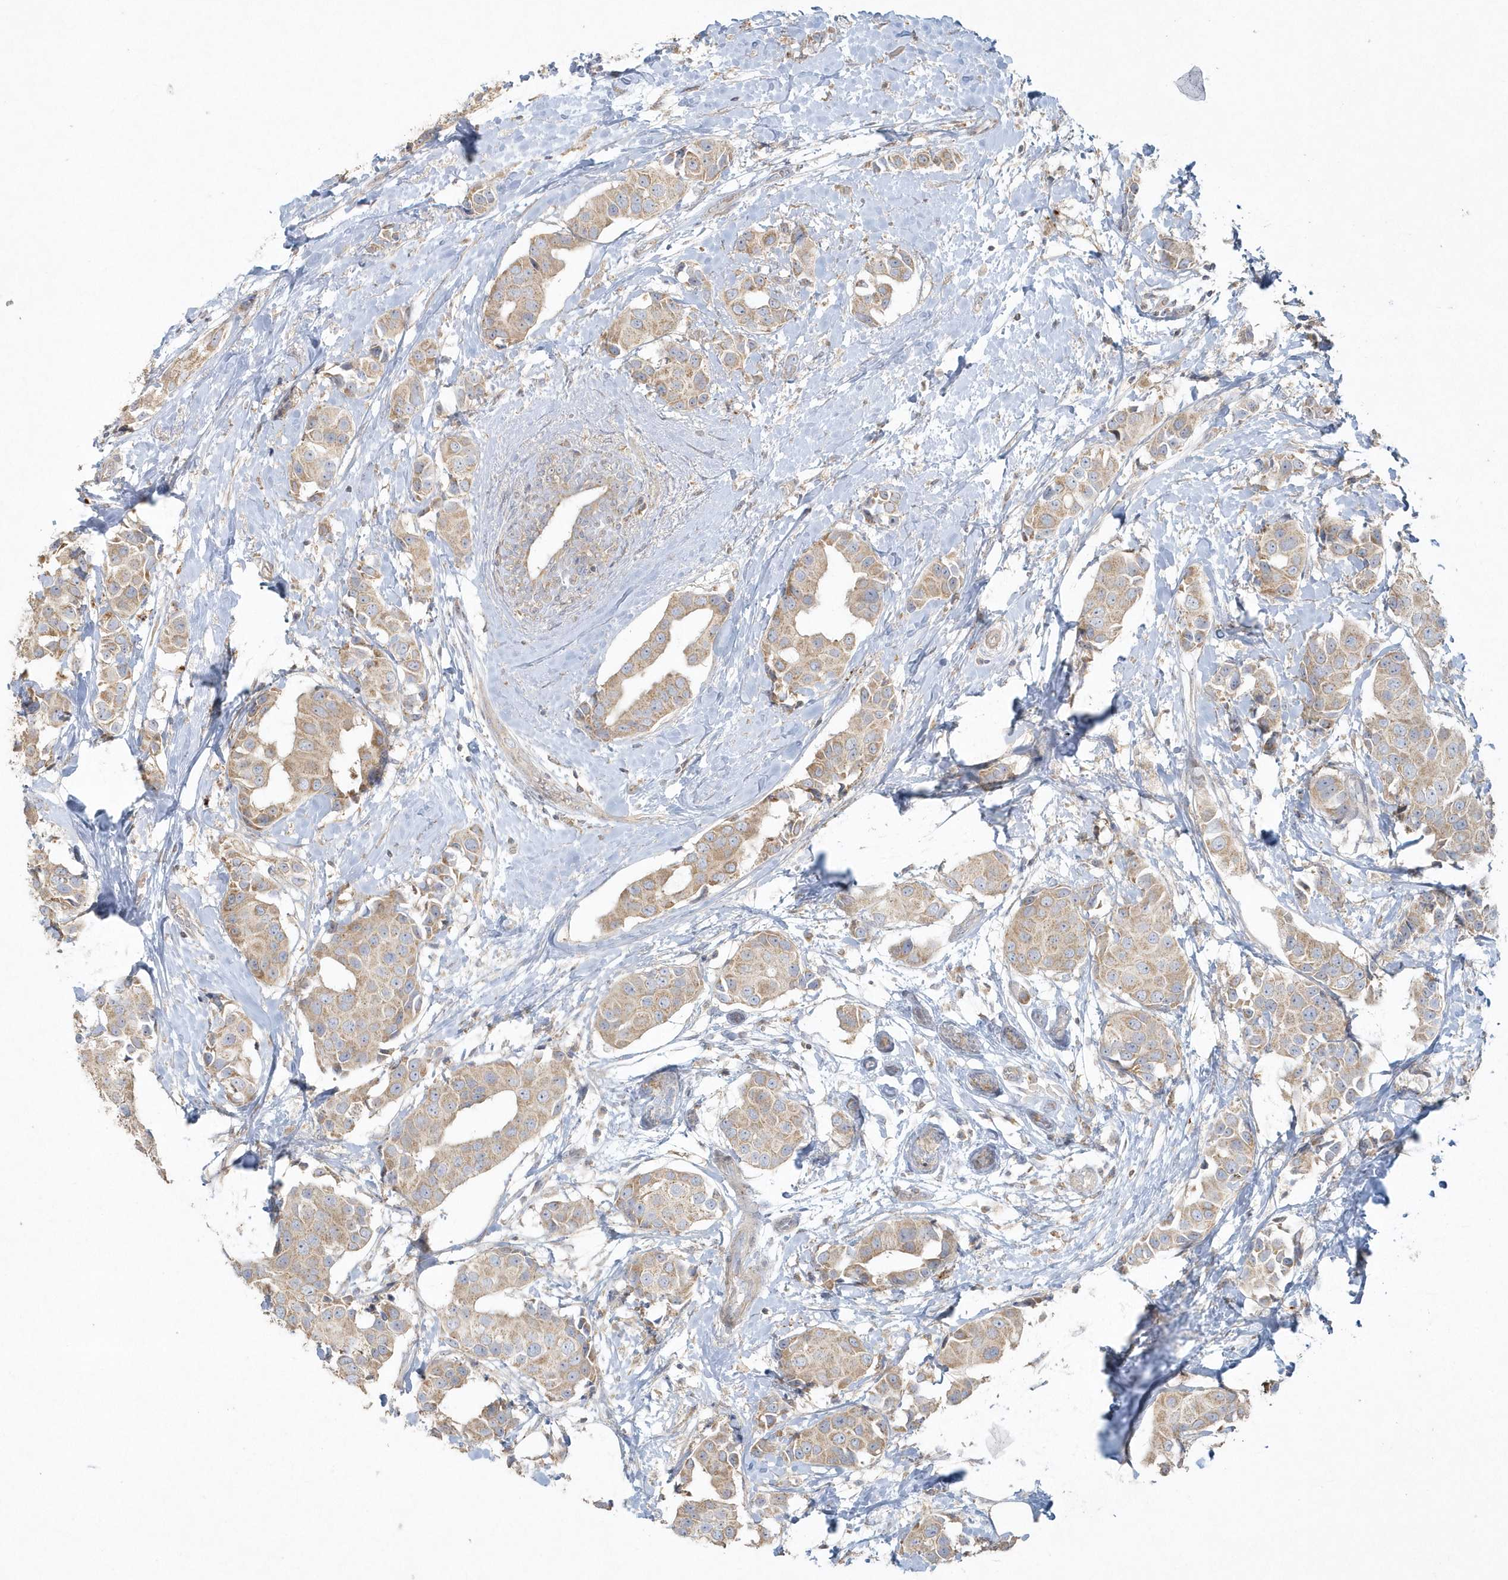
{"staining": {"intensity": "weak", "quantity": ">75%", "location": "cytoplasmic/membranous"}, "tissue": "breast cancer", "cell_type": "Tumor cells", "image_type": "cancer", "snomed": [{"axis": "morphology", "description": "Normal tissue, NOS"}, {"axis": "morphology", "description": "Duct carcinoma"}, {"axis": "topography", "description": "Breast"}], "caption": "Infiltrating ductal carcinoma (breast) tissue displays weak cytoplasmic/membranous staining in approximately >75% of tumor cells, visualized by immunohistochemistry. (brown staining indicates protein expression, while blue staining denotes nuclei).", "gene": "BLTP3A", "patient": {"sex": "female", "age": 39}}